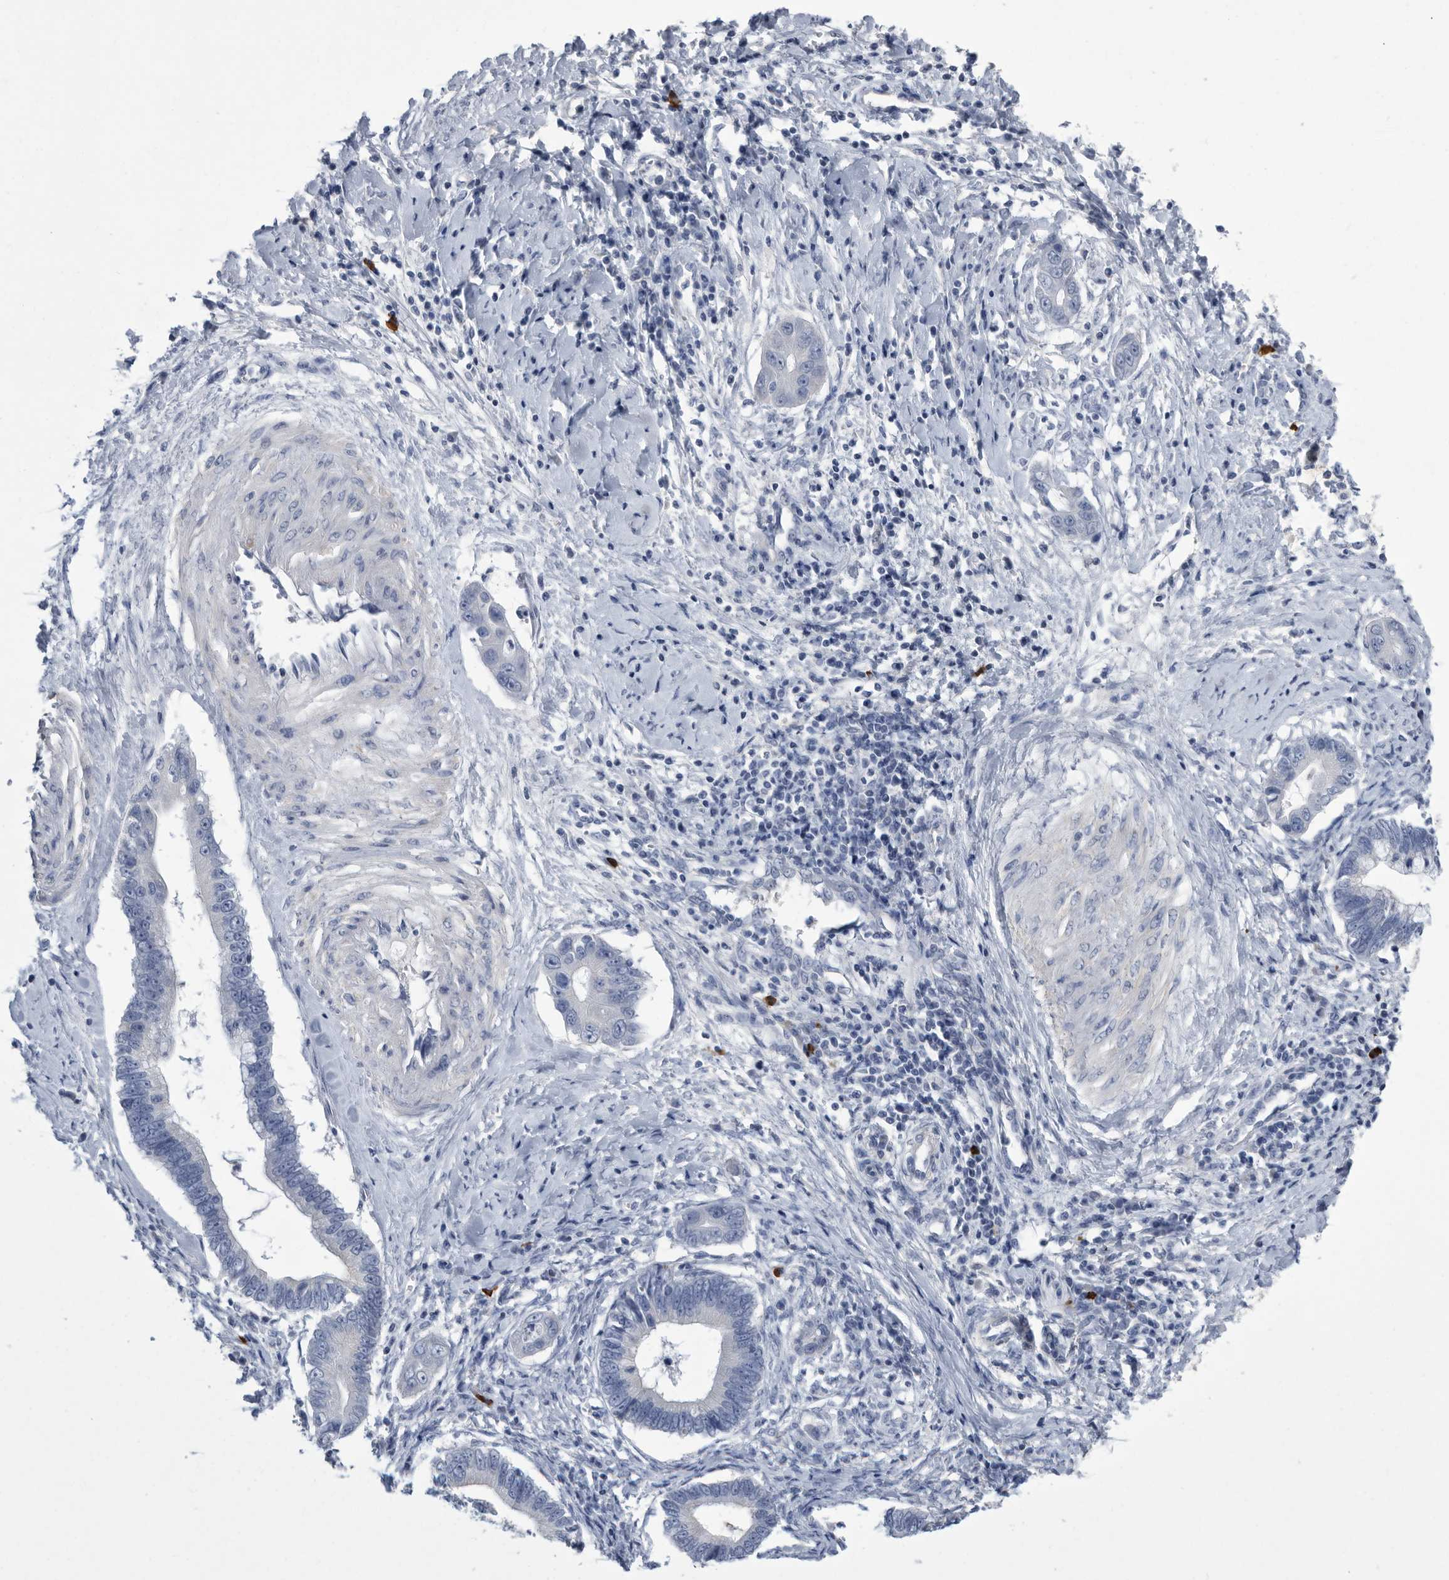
{"staining": {"intensity": "negative", "quantity": "none", "location": "none"}, "tissue": "cervical cancer", "cell_type": "Tumor cells", "image_type": "cancer", "snomed": [{"axis": "morphology", "description": "Adenocarcinoma, NOS"}, {"axis": "topography", "description": "Cervix"}], "caption": "A histopathology image of cervical cancer (adenocarcinoma) stained for a protein reveals no brown staining in tumor cells.", "gene": "BTBD6", "patient": {"sex": "female", "age": 44}}